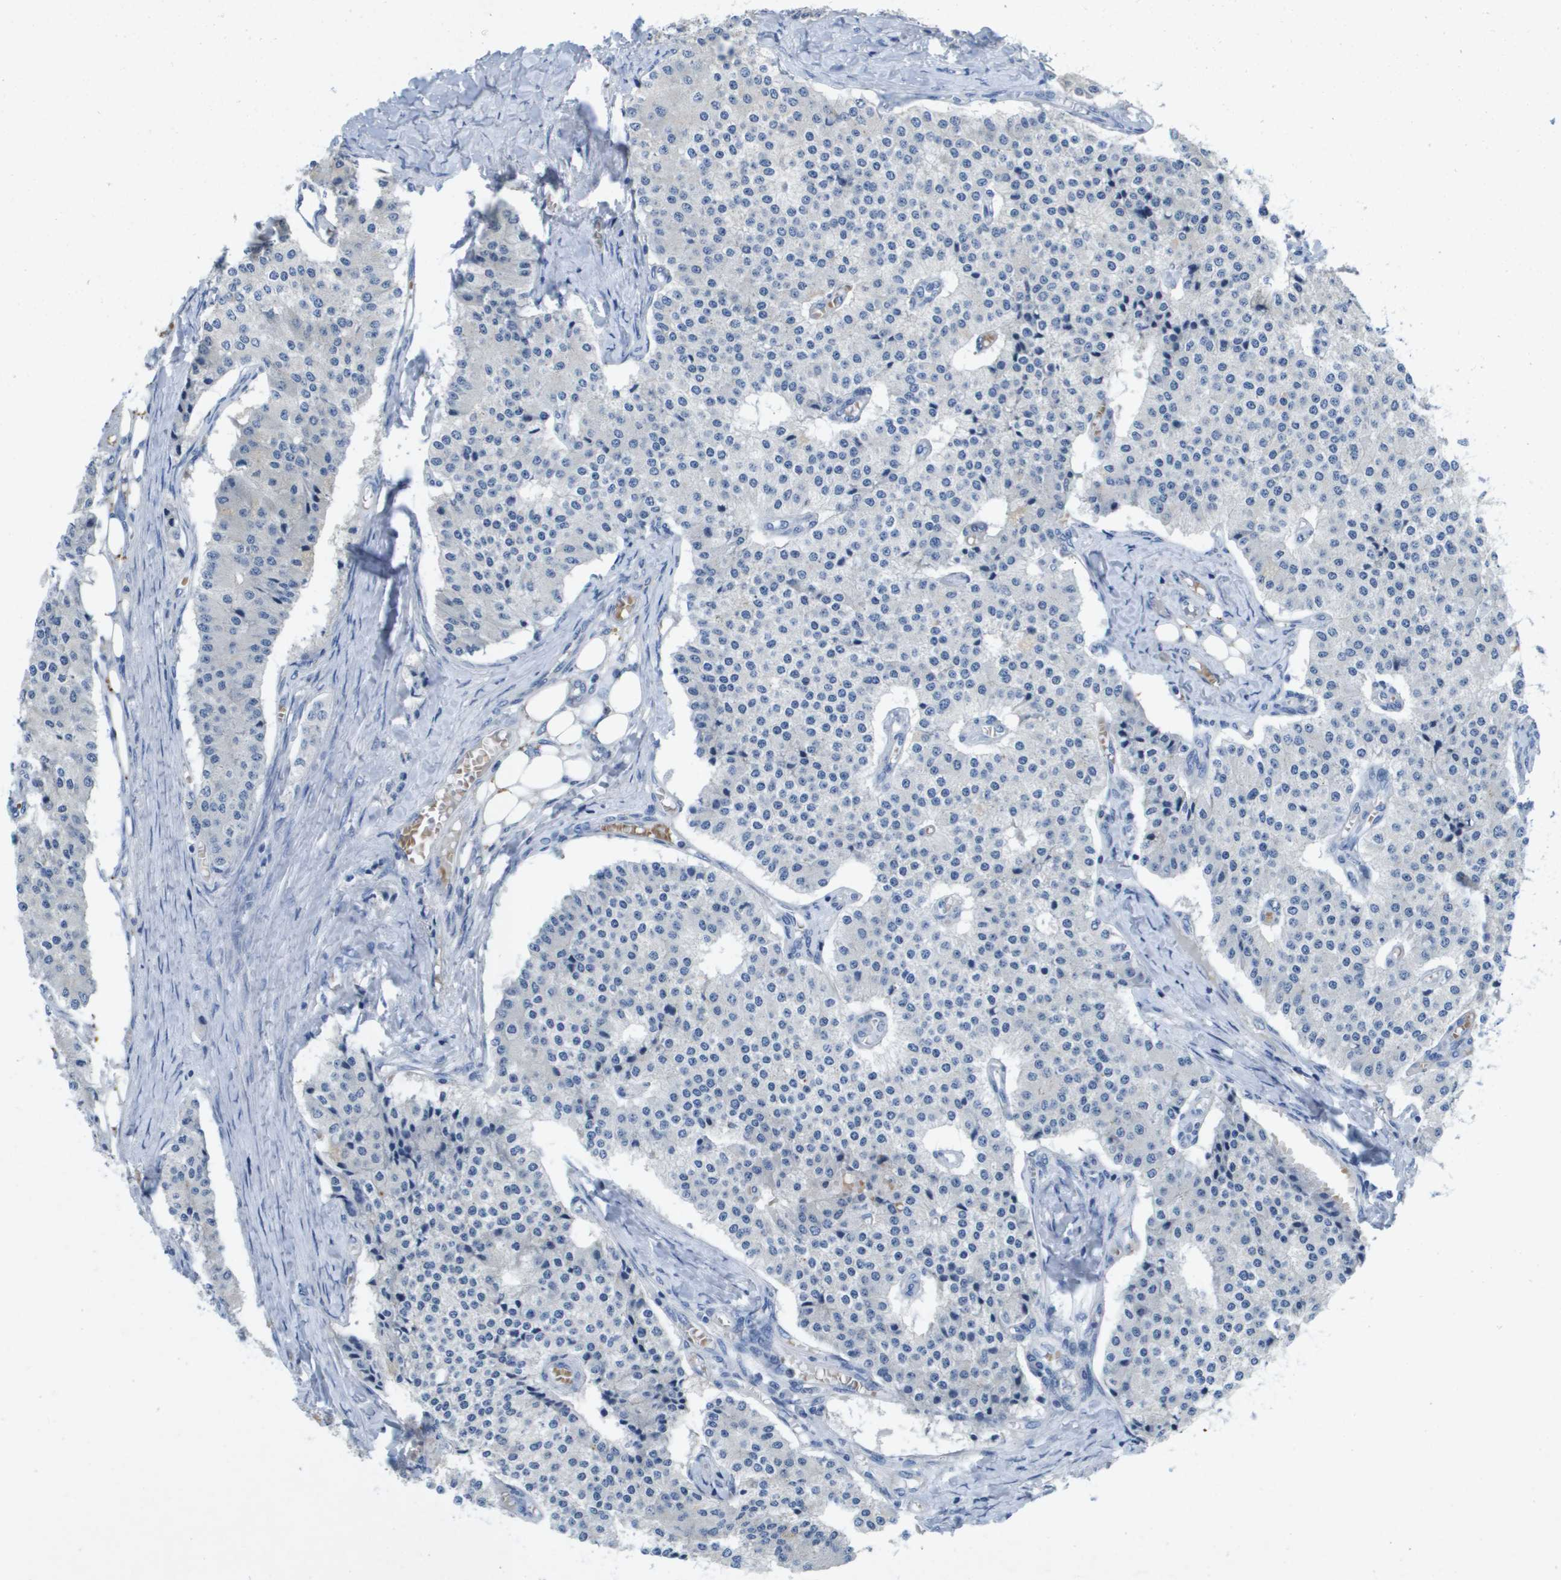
{"staining": {"intensity": "negative", "quantity": "none", "location": "none"}, "tissue": "carcinoid", "cell_type": "Tumor cells", "image_type": "cancer", "snomed": [{"axis": "morphology", "description": "Carcinoid, malignant, NOS"}, {"axis": "topography", "description": "Colon"}], "caption": "The micrograph reveals no staining of tumor cells in carcinoid.", "gene": "LIPG", "patient": {"sex": "female", "age": 52}}